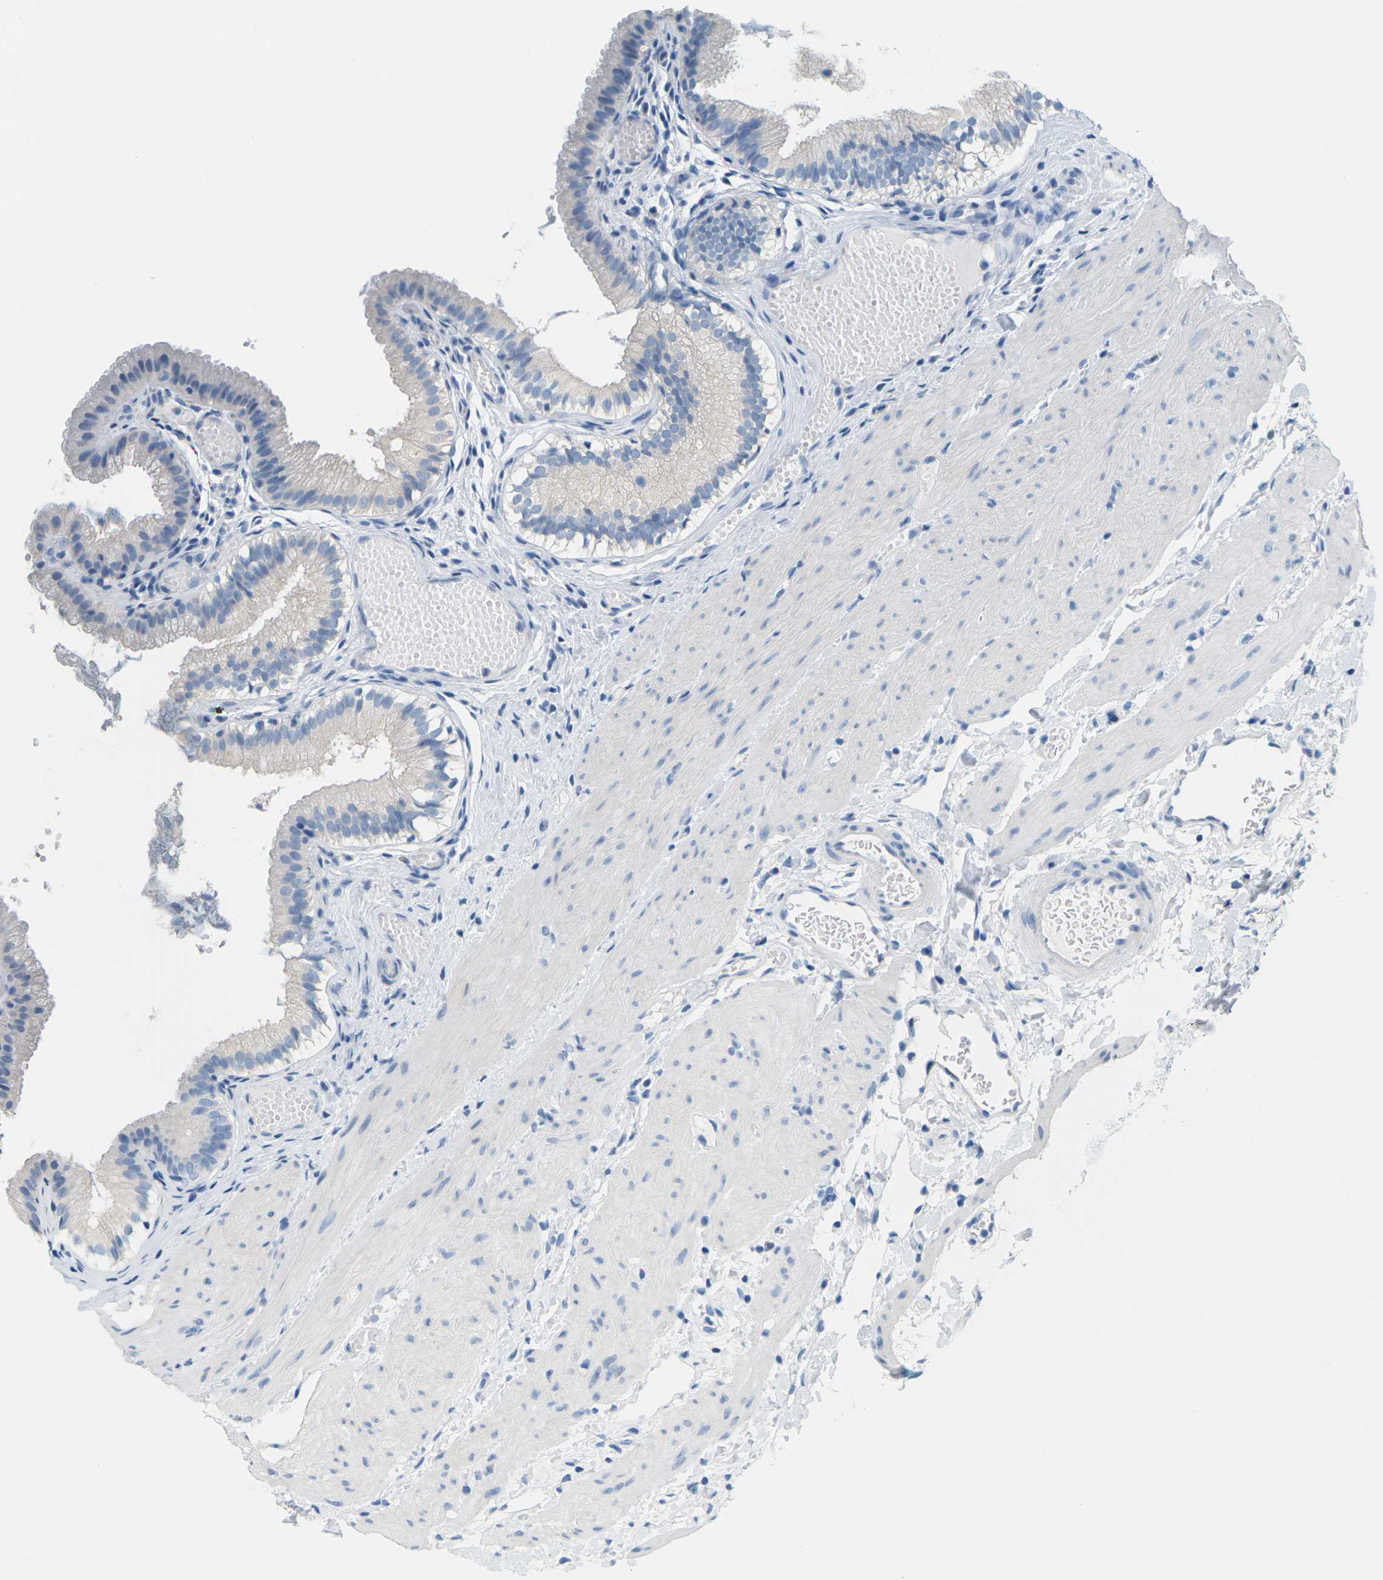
{"staining": {"intensity": "negative", "quantity": "none", "location": "none"}, "tissue": "gallbladder", "cell_type": "Glandular cells", "image_type": "normal", "snomed": [{"axis": "morphology", "description": "Normal tissue, NOS"}, {"axis": "topography", "description": "Gallbladder"}], "caption": "An image of gallbladder stained for a protein reveals no brown staining in glandular cells. (DAB (3,3'-diaminobenzidine) immunohistochemistry visualized using brightfield microscopy, high magnification).", "gene": "SLC12A1", "patient": {"sex": "female", "age": 26}}